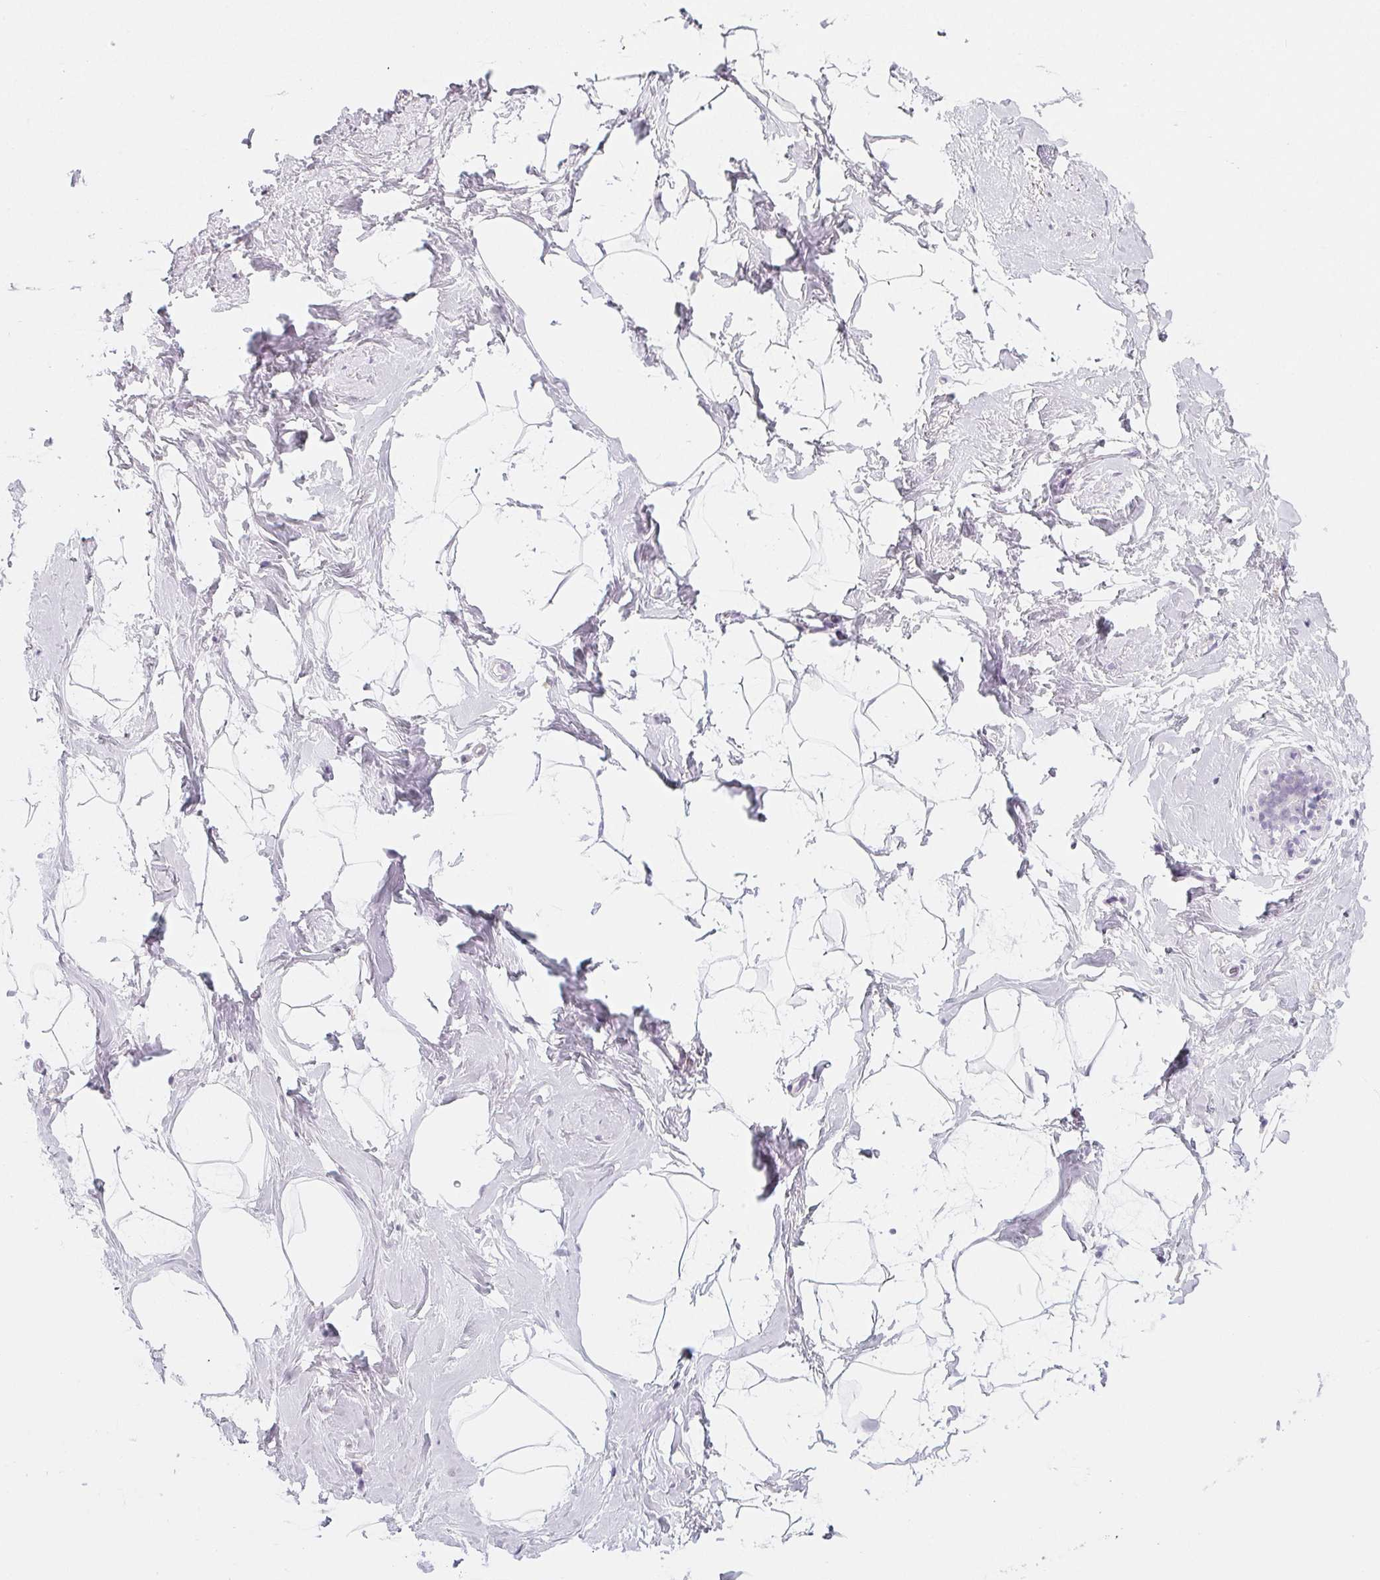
{"staining": {"intensity": "negative", "quantity": "none", "location": "none"}, "tissue": "breast", "cell_type": "Adipocytes", "image_type": "normal", "snomed": [{"axis": "morphology", "description": "Normal tissue, NOS"}, {"axis": "topography", "description": "Breast"}], "caption": "Immunohistochemistry (IHC) image of normal breast: breast stained with DAB reveals no significant protein positivity in adipocytes.", "gene": "SH3GL2", "patient": {"sex": "female", "age": 32}}